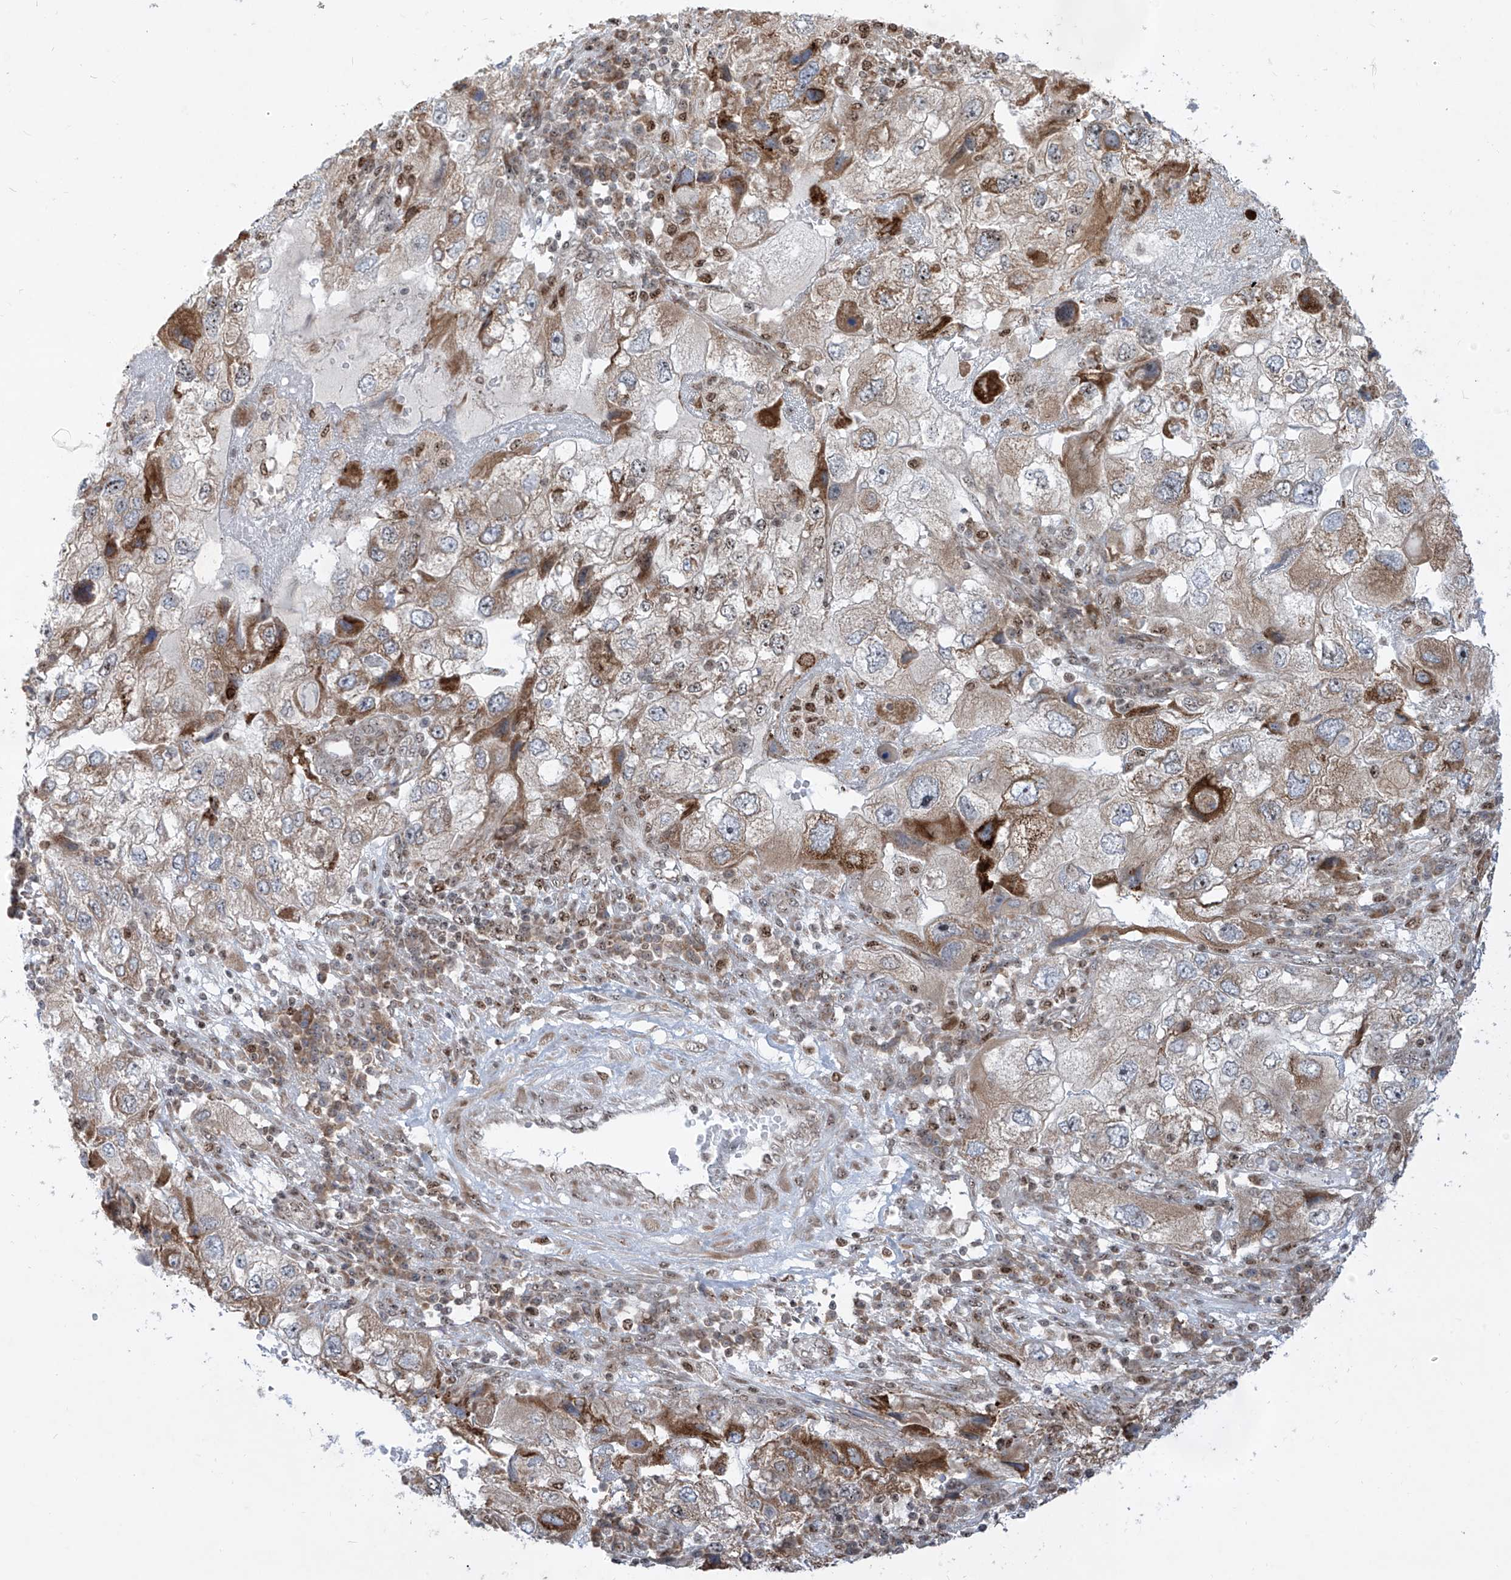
{"staining": {"intensity": "moderate", "quantity": "<25%", "location": "cytoplasmic/membranous"}, "tissue": "endometrial cancer", "cell_type": "Tumor cells", "image_type": "cancer", "snomed": [{"axis": "morphology", "description": "Adenocarcinoma, NOS"}, {"axis": "topography", "description": "Endometrium"}], "caption": "Moderate cytoplasmic/membranous staining for a protein is present in approximately <25% of tumor cells of endometrial adenocarcinoma using IHC.", "gene": "ZBTB8A", "patient": {"sex": "female", "age": 49}}